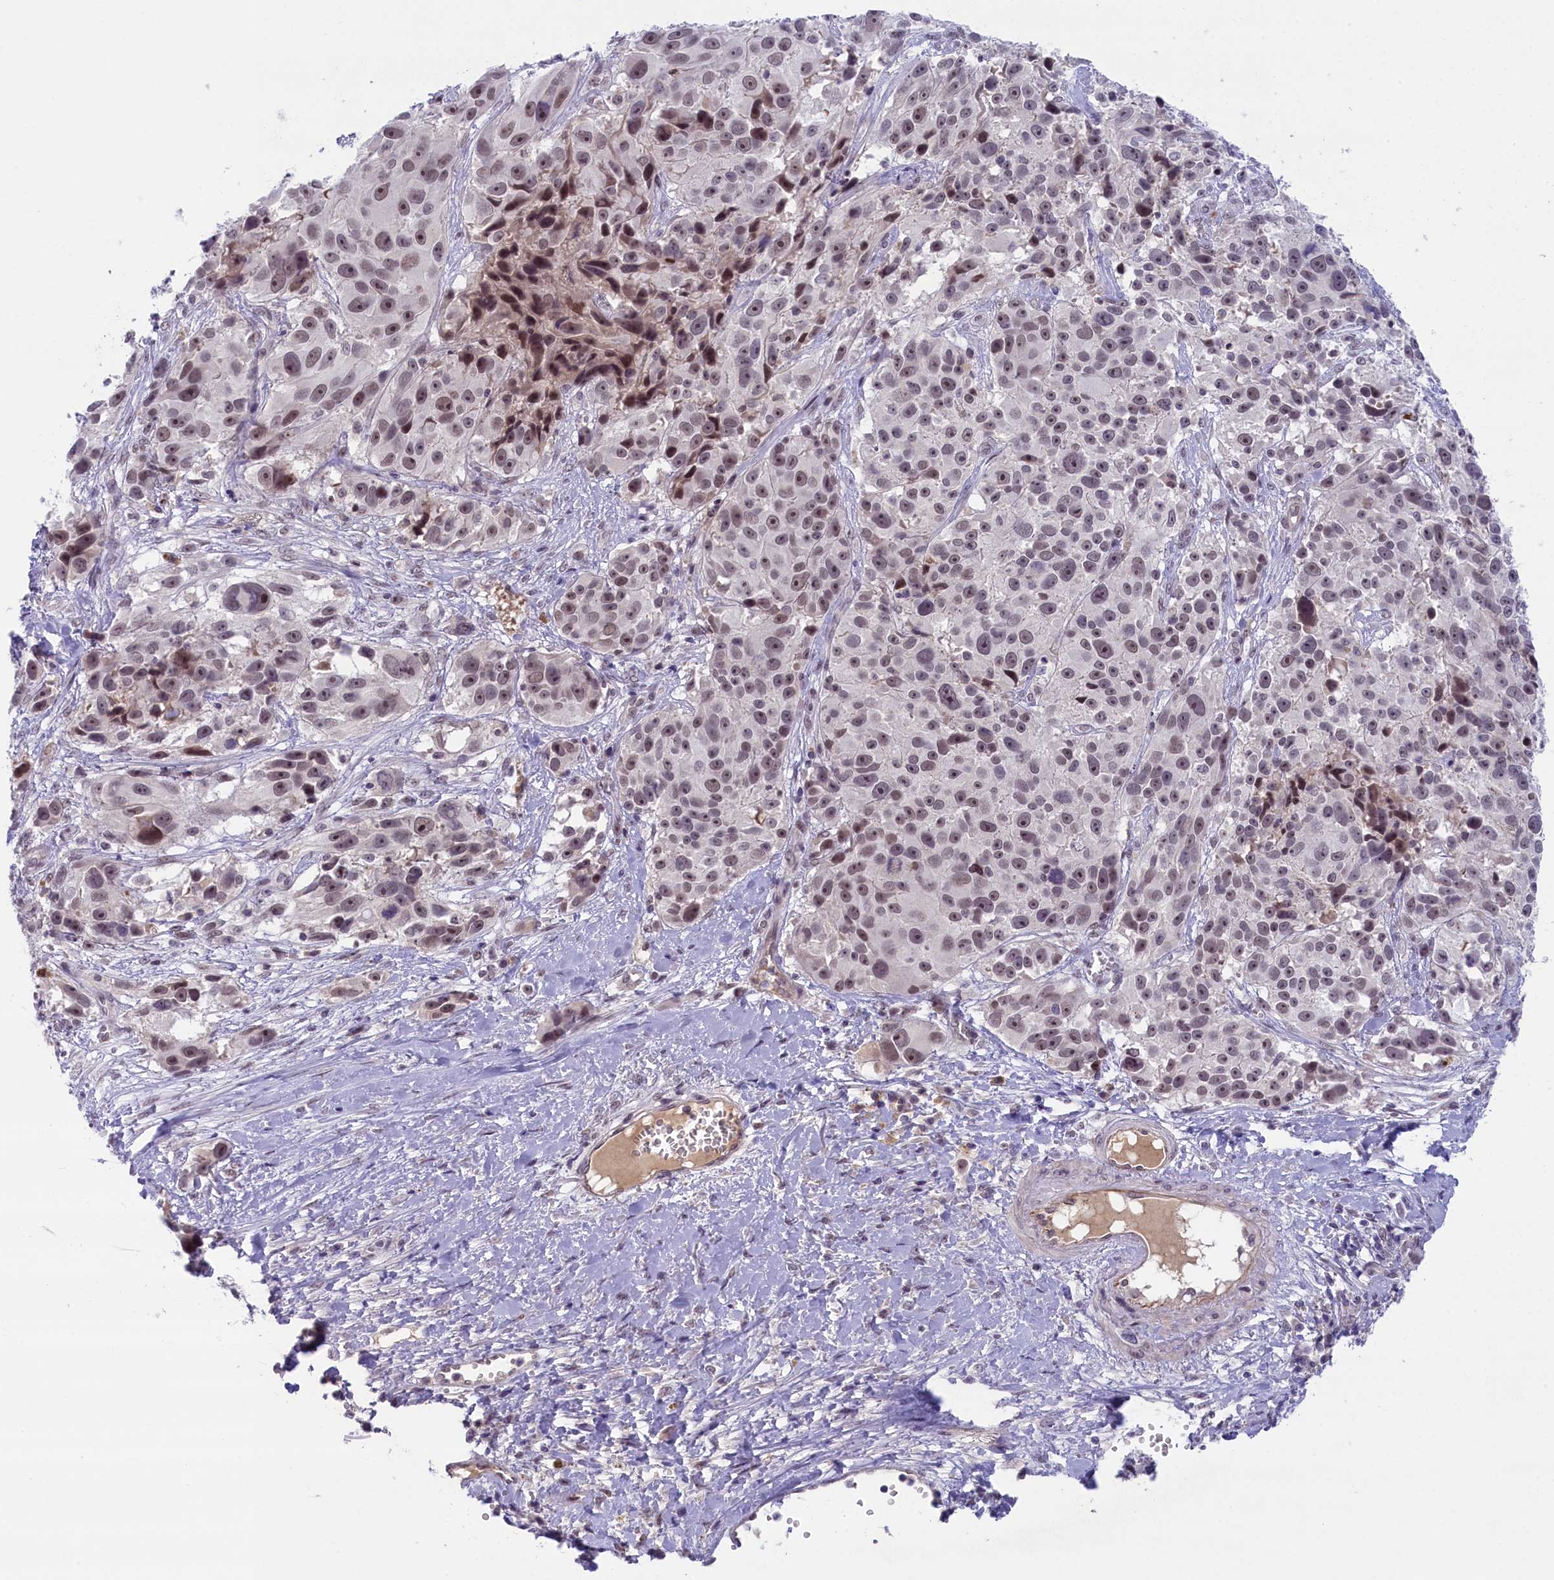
{"staining": {"intensity": "moderate", "quantity": ">75%", "location": "nuclear"}, "tissue": "melanoma", "cell_type": "Tumor cells", "image_type": "cancer", "snomed": [{"axis": "morphology", "description": "Malignant melanoma, NOS"}, {"axis": "topography", "description": "Skin"}], "caption": "Protein staining of melanoma tissue exhibits moderate nuclear staining in approximately >75% of tumor cells.", "gene": "CRAMP1", "patient": {"sex": "male", "age": 84}}